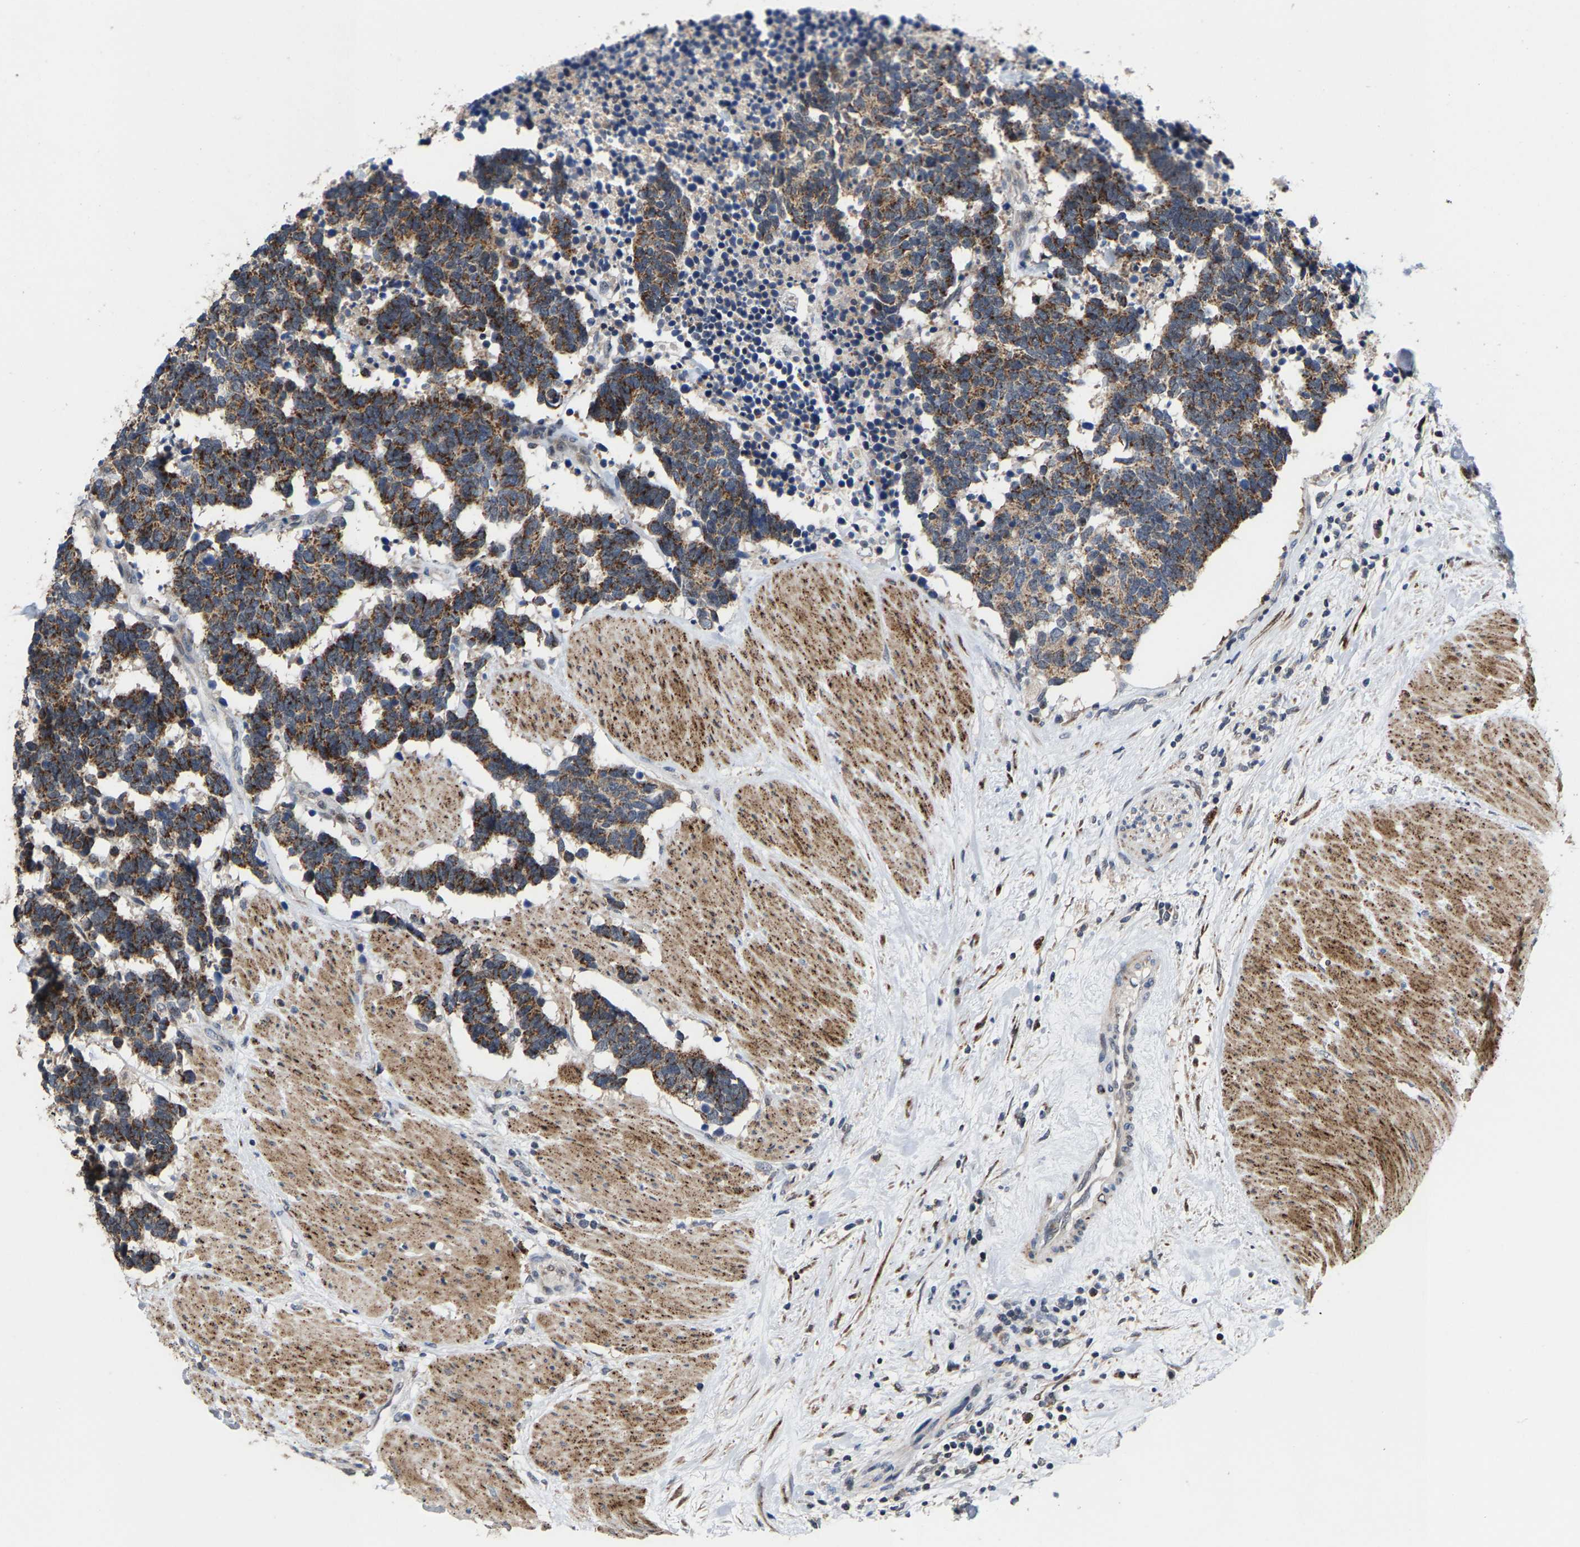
{"staining": {"intensity": "moderate", "quantity": ">75%", "location": "cytoplasmic/membranous"}, "tissue": "carcinoid", "cell_type": "Tumor cells", "image_type": "cancer", "snomed": [{"axis": "morphology", "description": "Carcinoma, NOS"}, {"axis": "morphology", "description": "Carcinoid, malignant, NOS"}, {"axis": "topography", "description": "Urinary bladder"}], "caption": "Immunohistochemical staining of malignant carcinoid exhibits moderate cytoplasmic/membranous protein positivity in about >75% of tumor cells.", "gene": "TDRKH", "patient": {"sex": "male", "age": 57}}